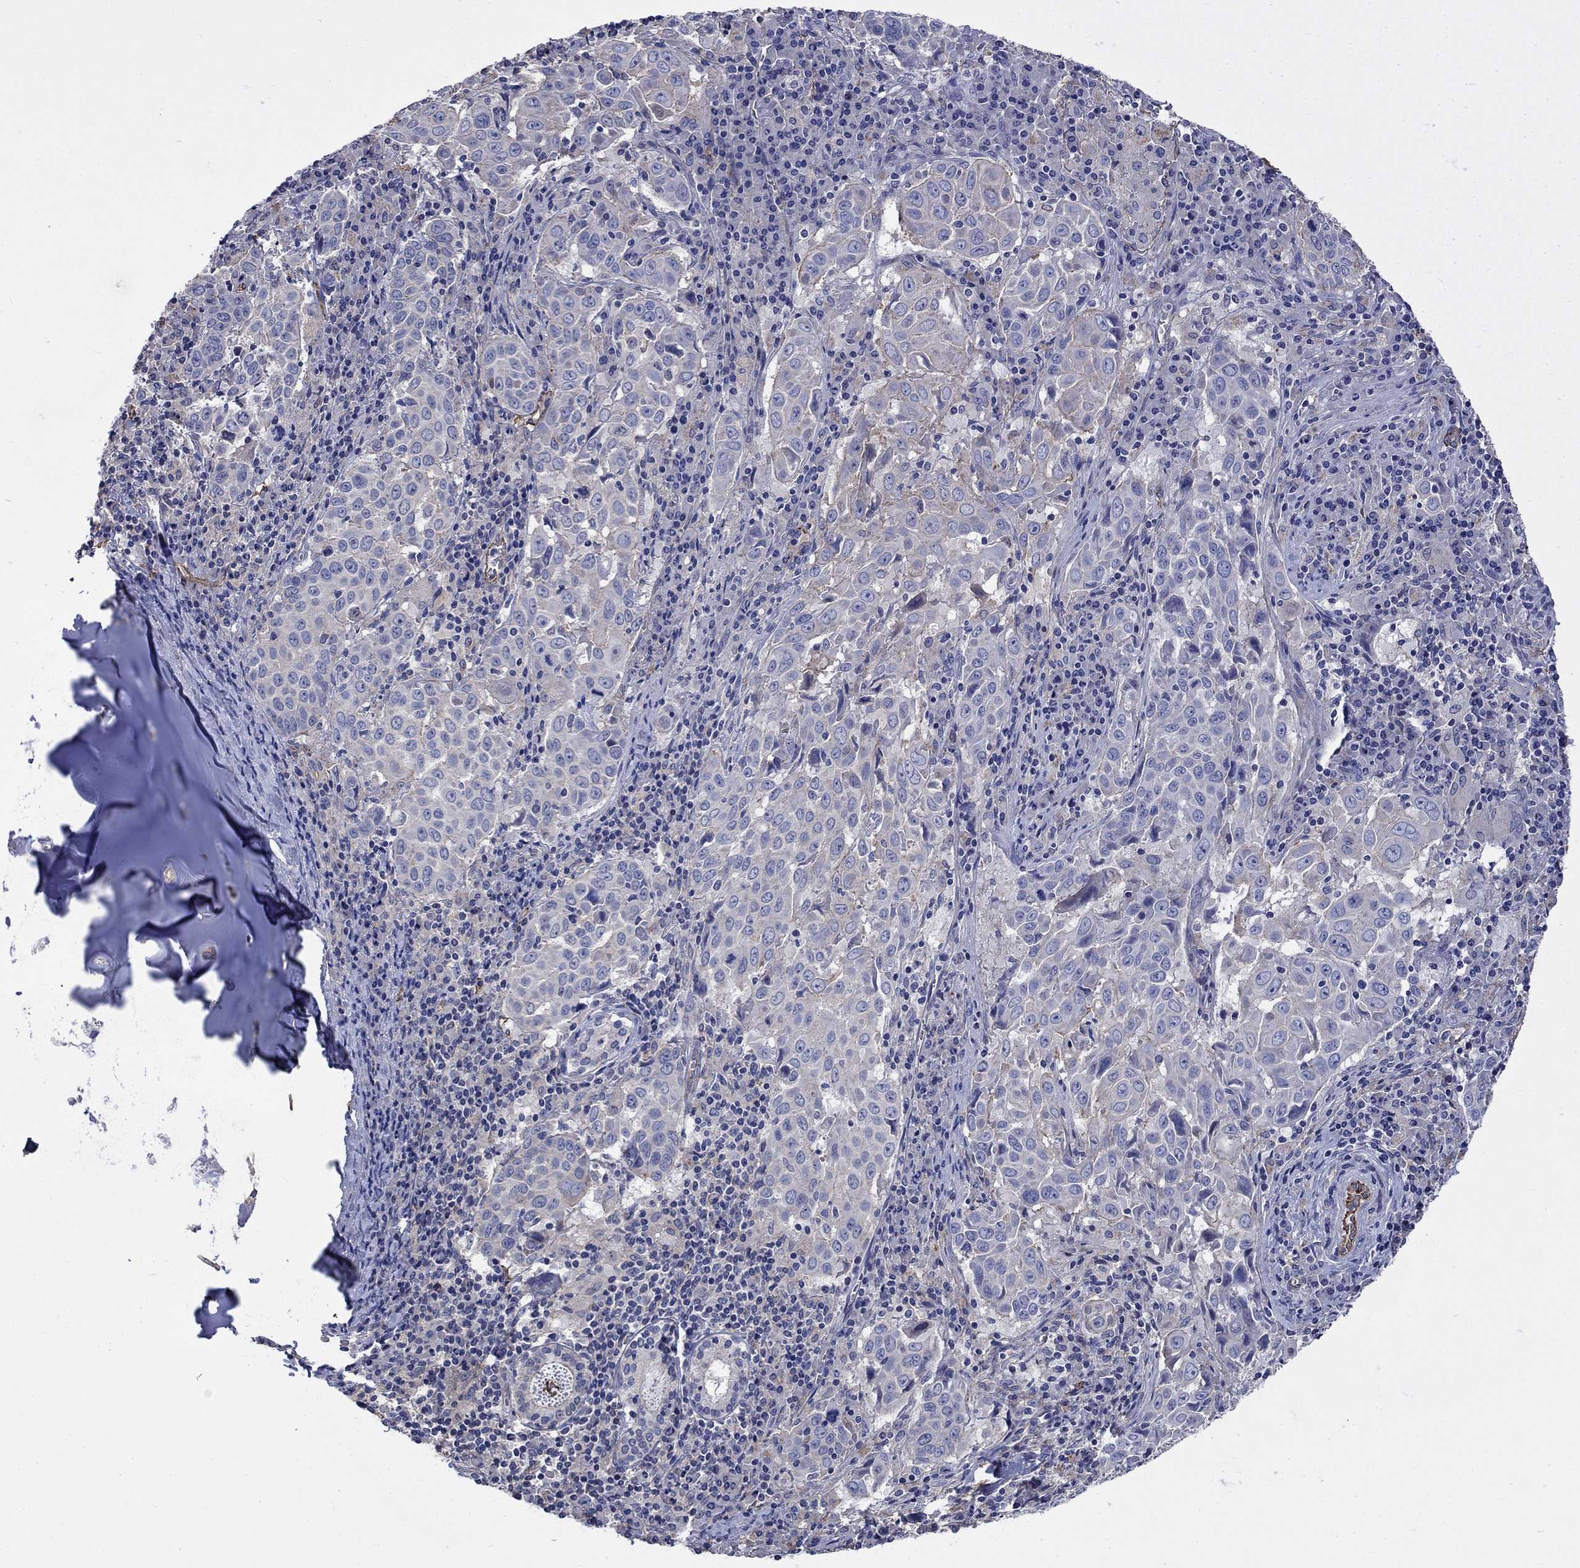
{"staining": {"intensity": "negative", "quantity": "none", "location": "none"}, "tissue": "lung cancer", "cell_type": "Tumor cells", "image_type": "cancer", "snomed": [{"axis": "morphology", "description": "Squamous cell carcinoma, NOS"}, {"axis": "topography", "description": "Lung"}], "caption": "The IHC histopathology image has no significant expression in tumor cells of lung cancer (squamous cell carcinoma) tissue.", "gene": "FLNC", "patient": {"sex": "male", "age": 57}}